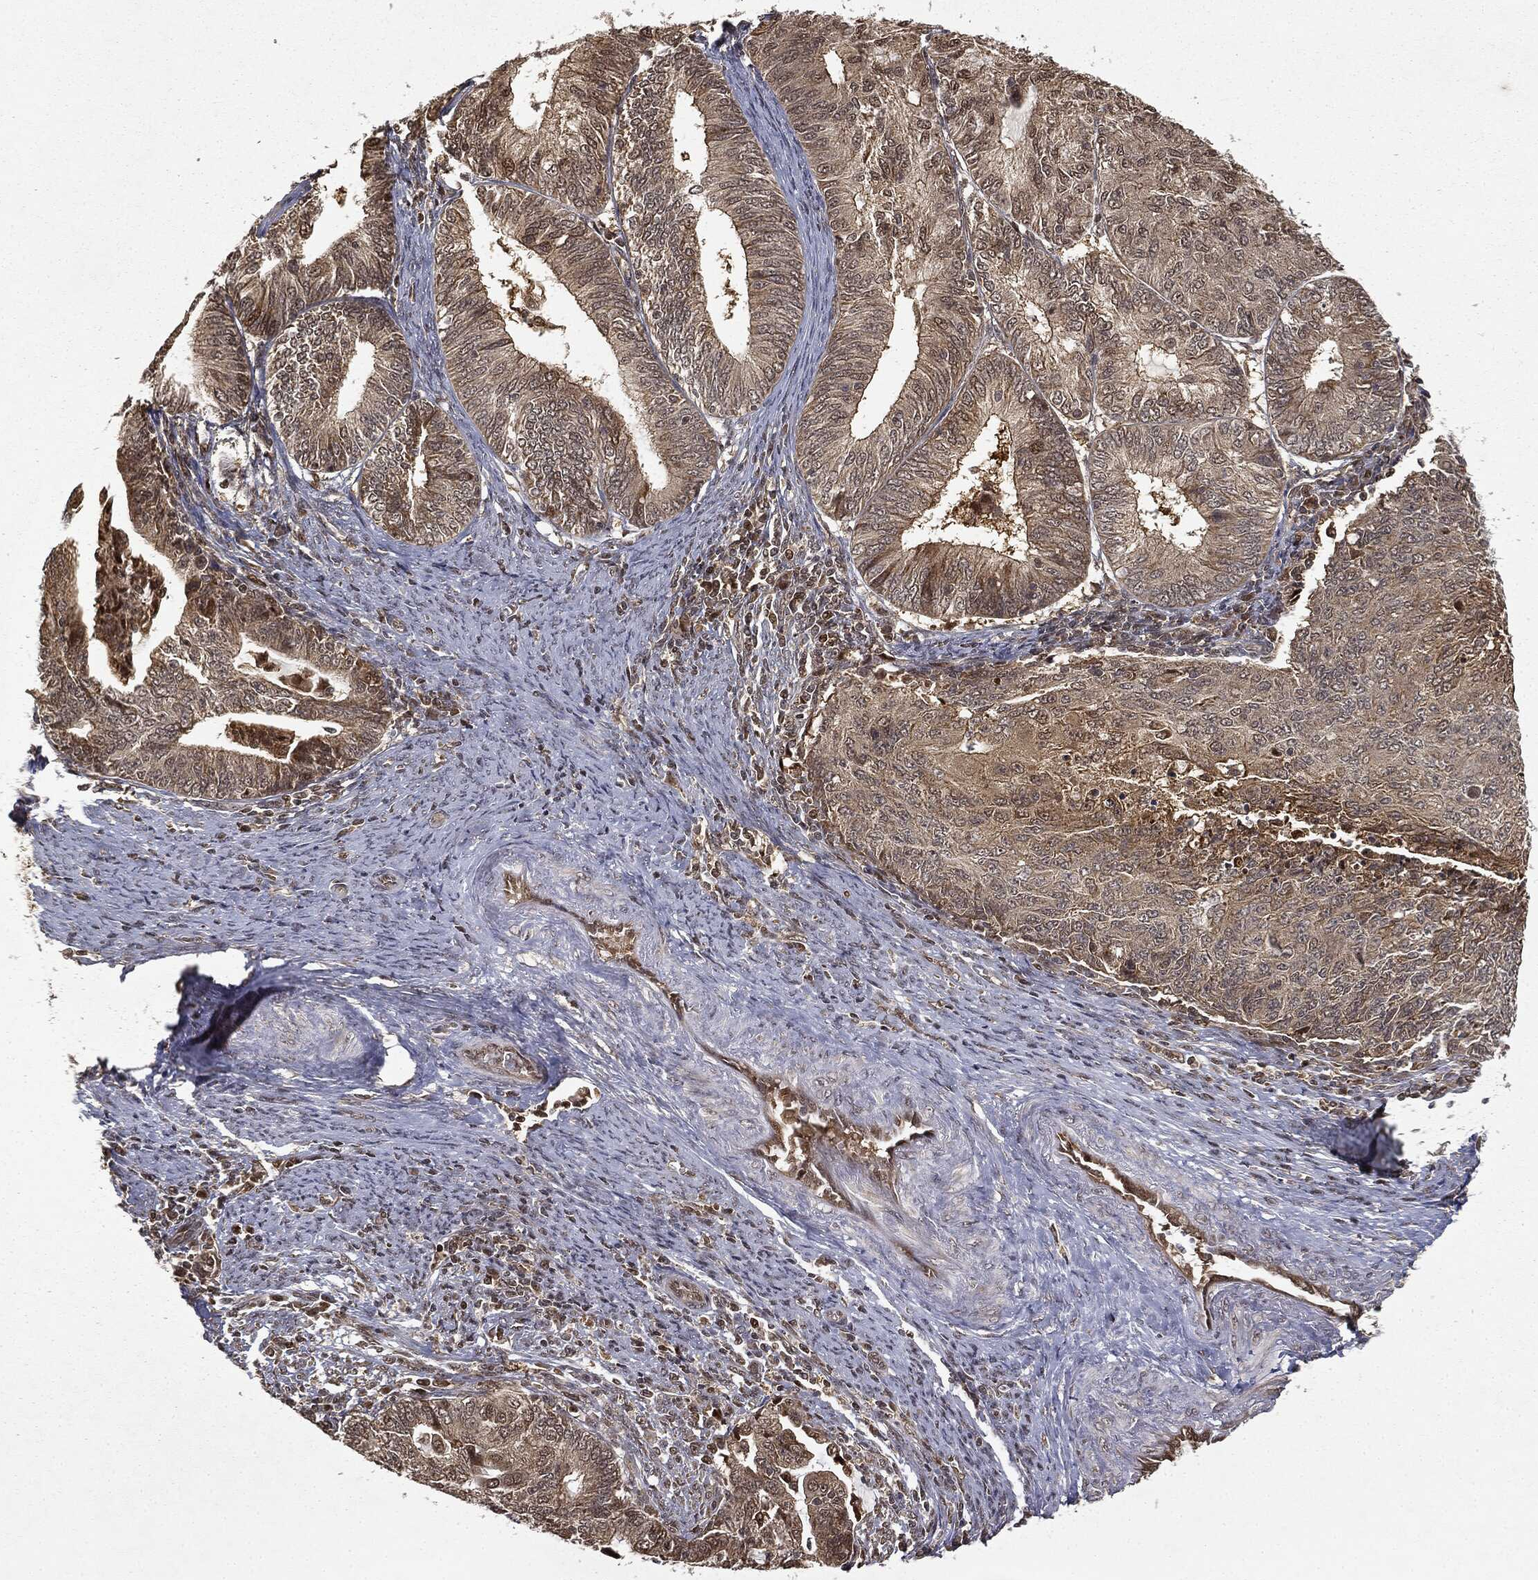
{"staining": {"intensity": "weak", "quantity": ">75%", "location": "cytoplasmic/membranous"}, "tissue": "endometrial cancer", "cell_type": "Tumor cells", "image_type": "cancer", "snomed": [{"axis": "morphology", "description": "Adenocarcinoma, NOS"}, {"axis": "topography", "description": "Endometrium"}], "caption": "A brown stain labels weak cytoplasmic/membranous expression of a protein in human endometrial cancer (adenocarcinoma) tumor cells.", "gene": "ZNHIT6", "patient": {"sex": "female", "age": 82}}